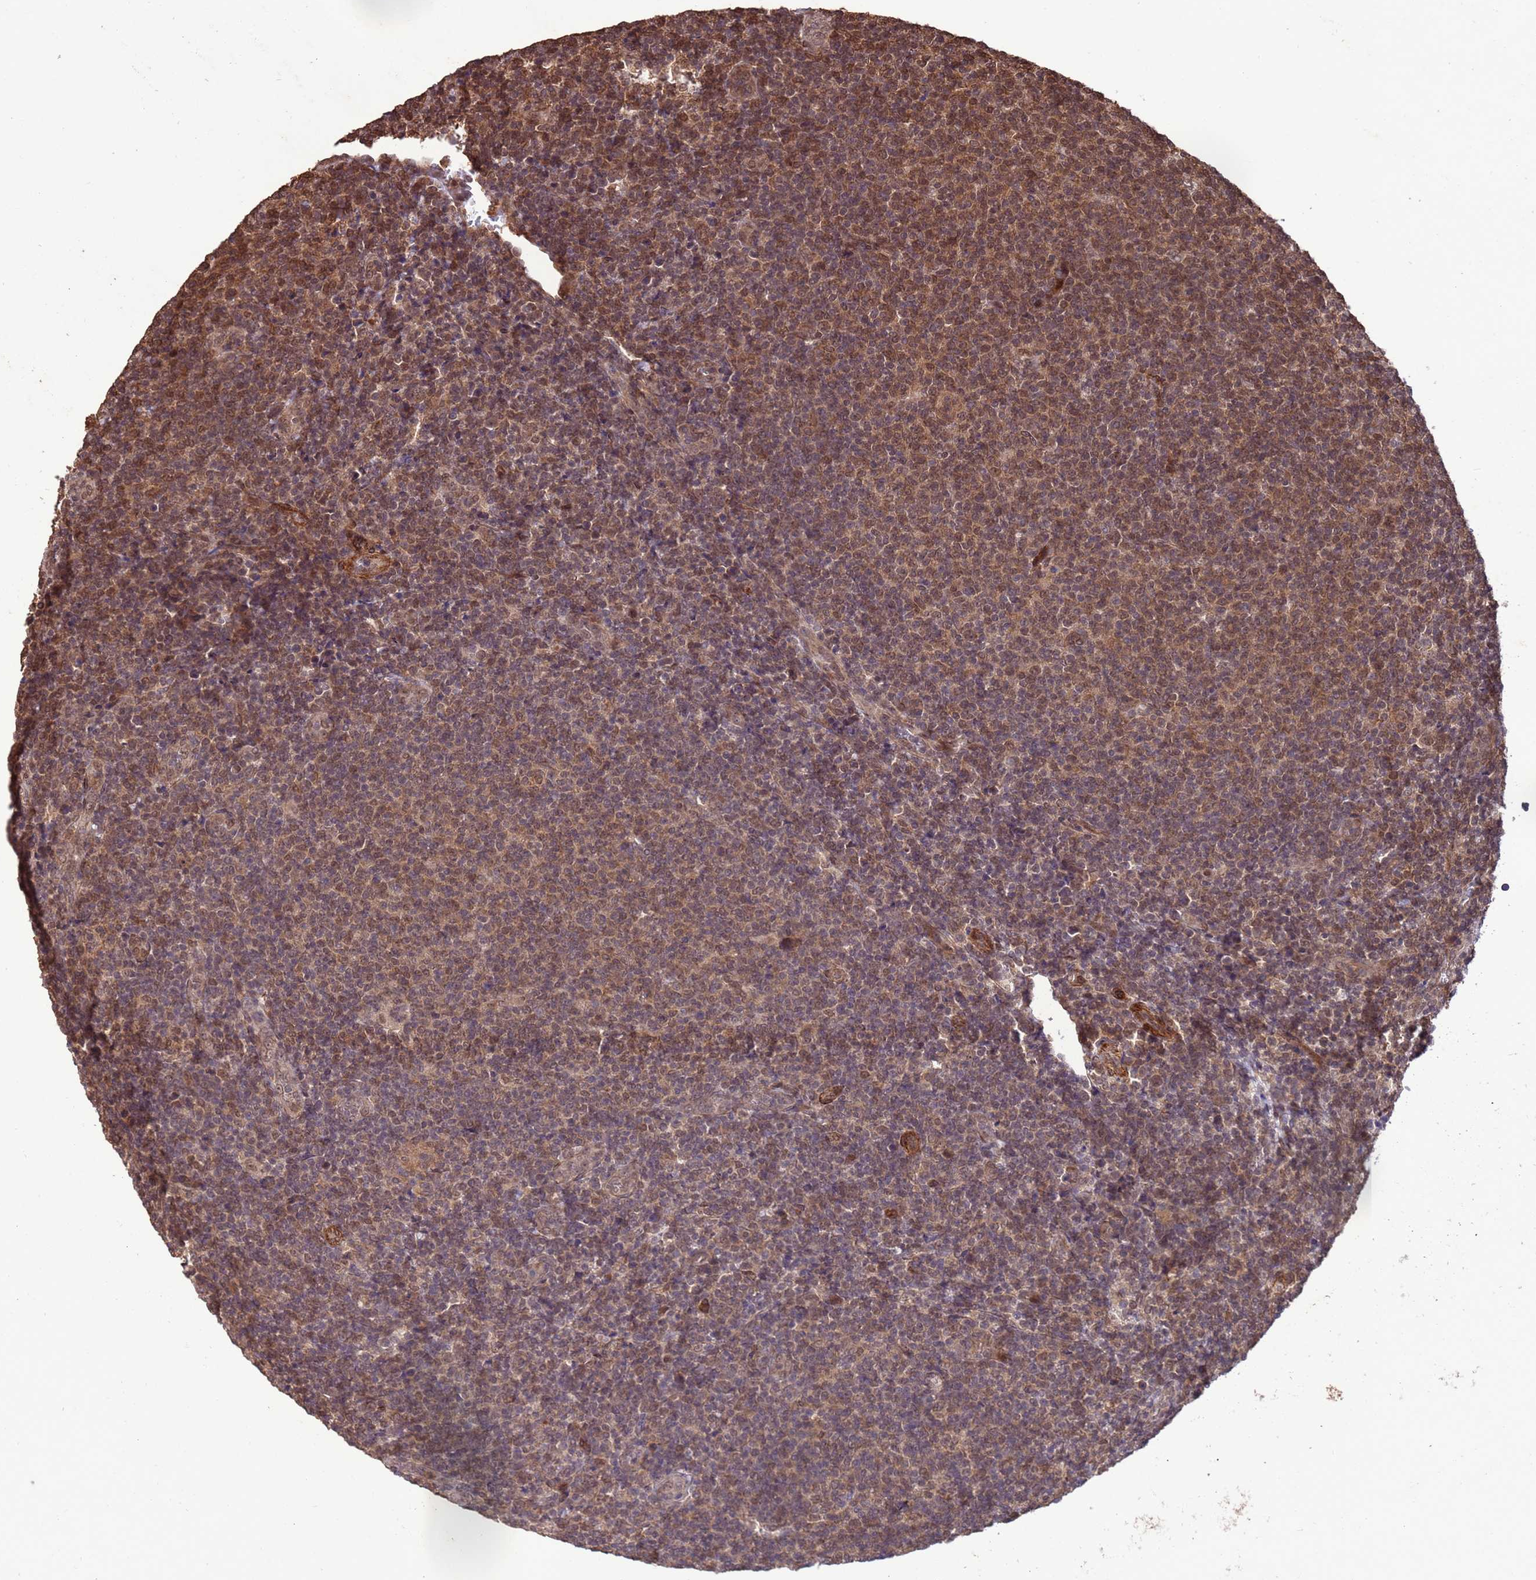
{"staining": {"intensity": "moderate", "quantity": ">75%", "location": "cytoplasmic/membranous,nuclear"}, "tissue": "lymphoma", "cell_type": "Tumor cells", "image_type": "cancer", "snomed": [{"axis": "morphology", "description": "Malignant lymphoma, non-Hodgkin's type, Low grade"}, {"axis": "topography", "description": "Lymph node"}], "caption": "Tumor cells display medium levels of moderate cytoplasmic/membranous and nuclear positivity in approximately >75% of cells in malignant lymphoma, non-Hodgkin's type (low-grade). Immunohistochemistry (ihc) stains the protein of interest in brown and the nuclei are stained blue.", "gene": "VSTM4", "patient": {"sex": "male", "age": 66}}